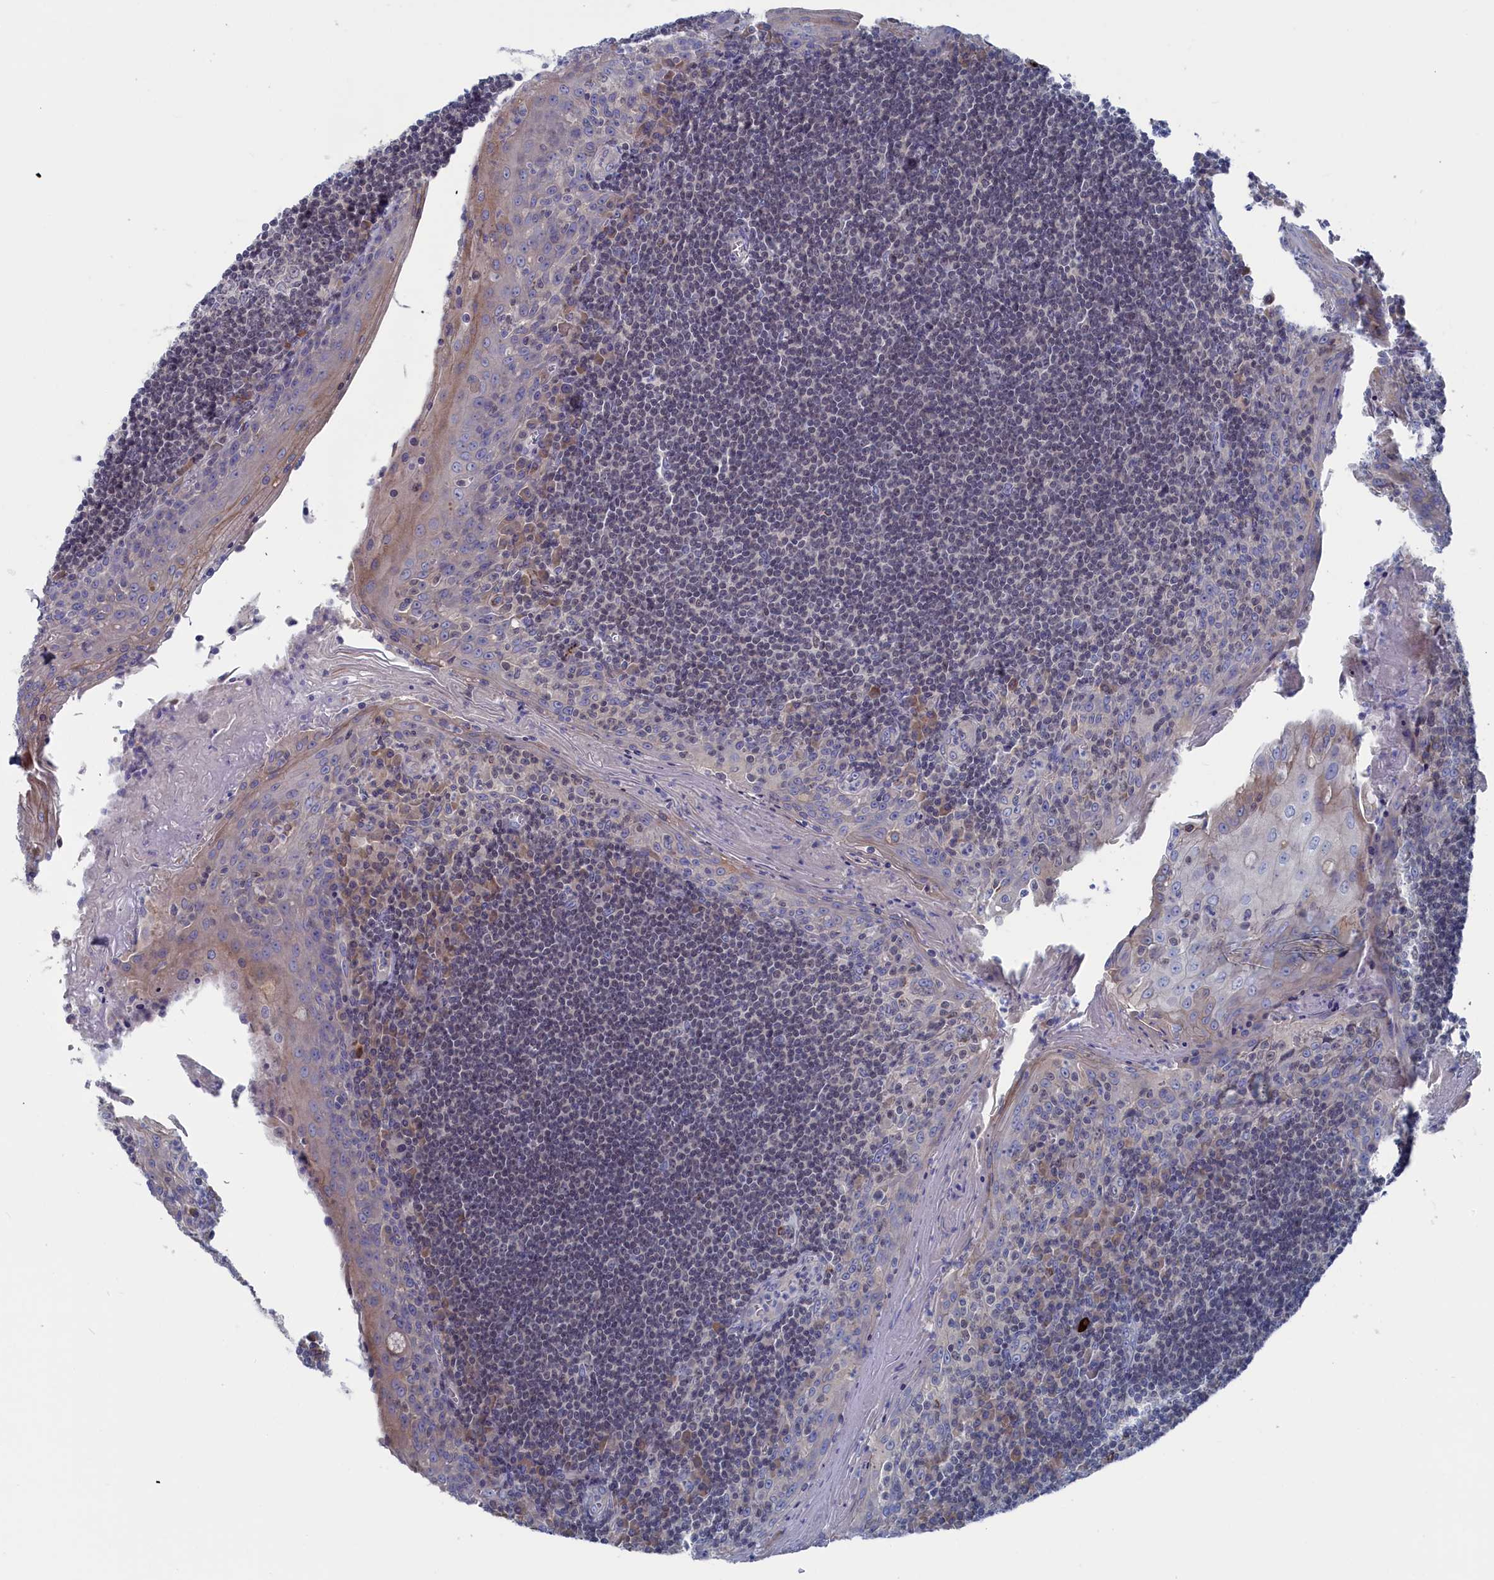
{"staining": {"intensity": "moderate", "quantity": "<25%", "location": "cytoplasmic/membranous"}, "tissue": "tonsil", "cell_type": "Germinal center cells", "image_type": "normal", "snomed": [{"axis": "morphology", "description": "Normal tissue, NOS"}, {"axis": "topography", "description": "Tonsil"}], "caption": "Immunohistochemical staining of unremarkable human tonsil shows low levels of moderate cytoplasmic/membranous expression in approximately <25% of germinal center cells. The staining was performed using DAB, with brown indicating positive protein expression. Nuclei are stained blue with hematoxylin.", "gene": "CEND1", "patient": {"sex": "male", "age": 27}}